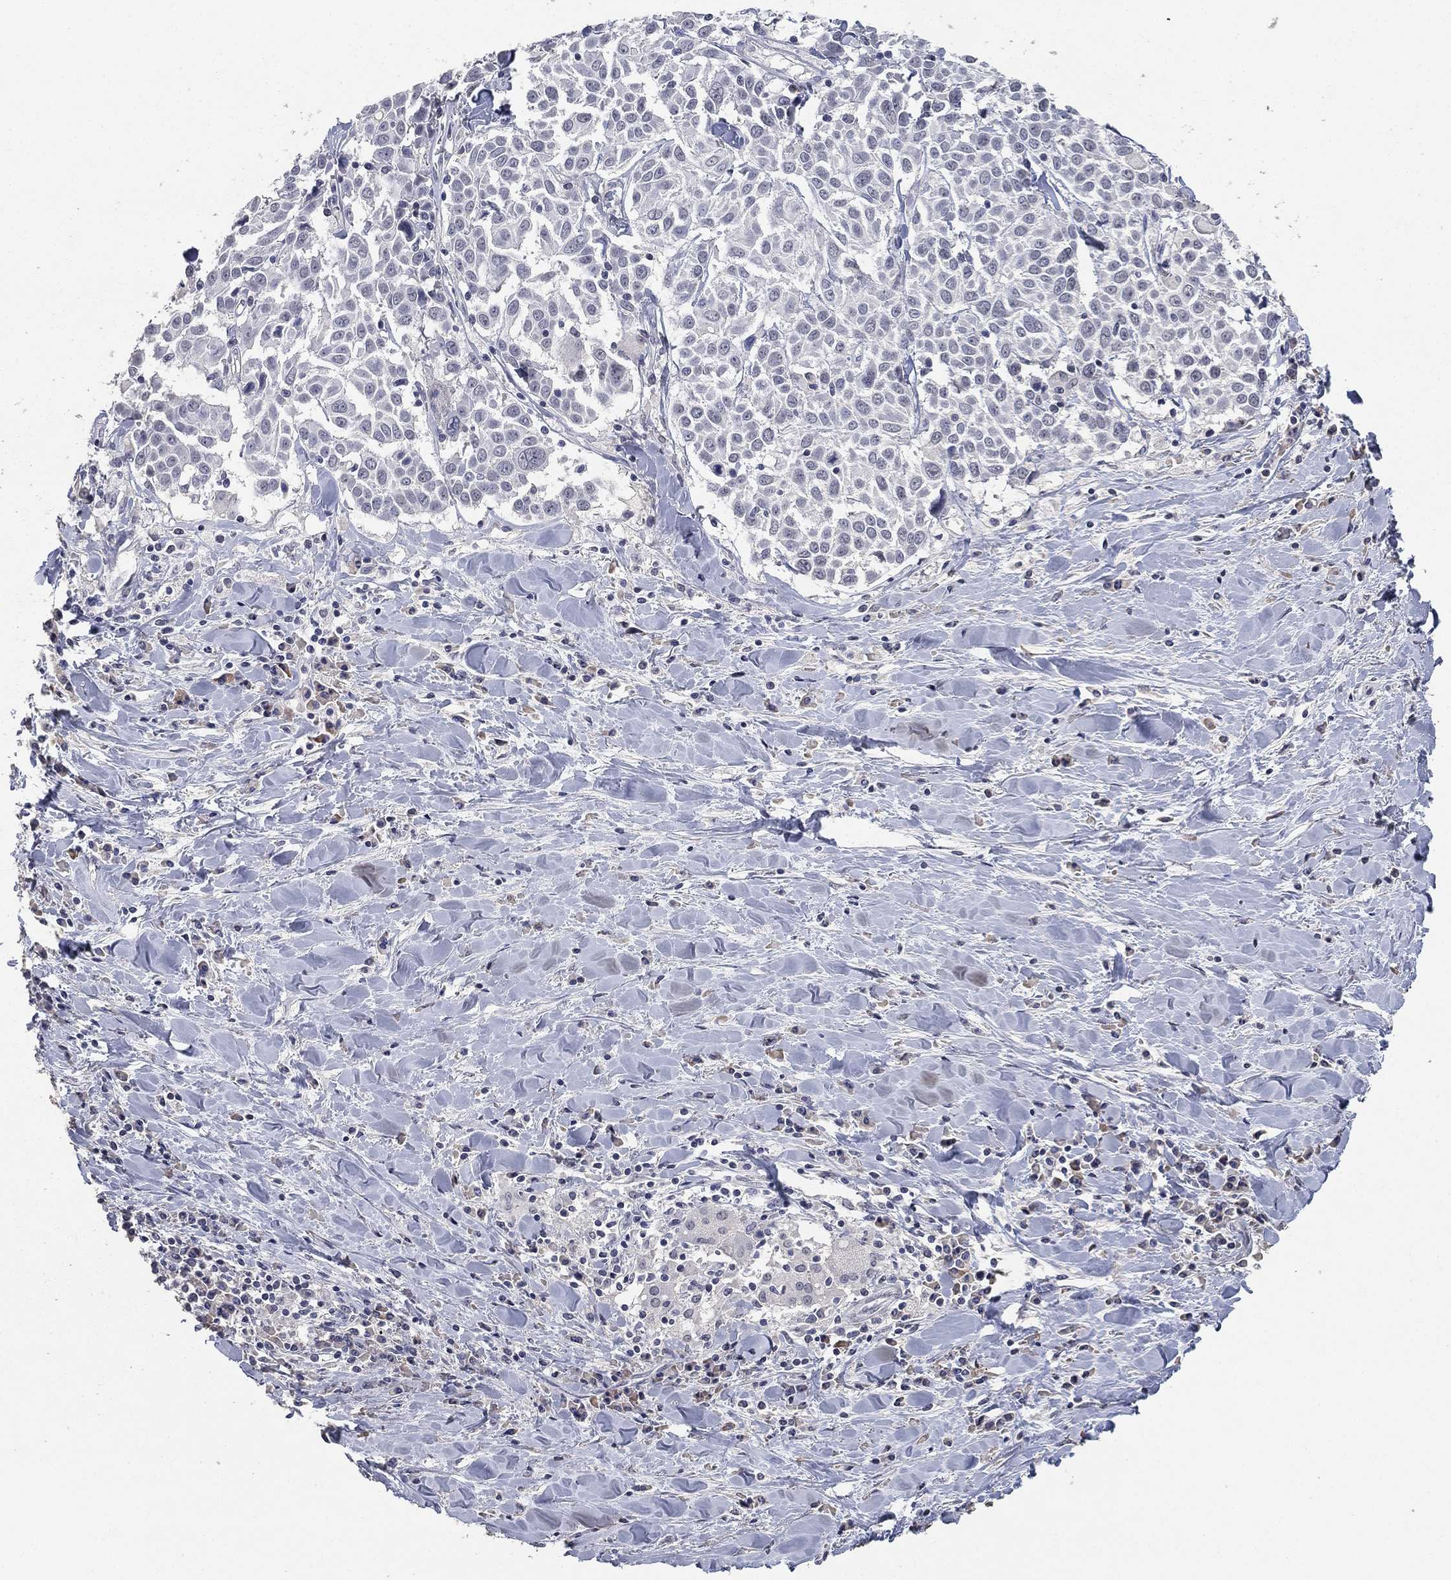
{"staining": {"intensity": "negative", "quantity": "none", "location": "none"}, "tissue": "lung cancer", "cell_type": "Tumor cells", "image_type": "cancer", "snomed": [{"axis": "morphology", "description": "Squamous cell carcinoma, NOS"}, {"axis": "topography", "description": "Lung"}], "caption": "Histopathology image shows no protein positivity in tumor cells of lung squamous cell carcinoma tissue.", "gene": "DSG1", "patient": {"sex": "male", "age": 57}}